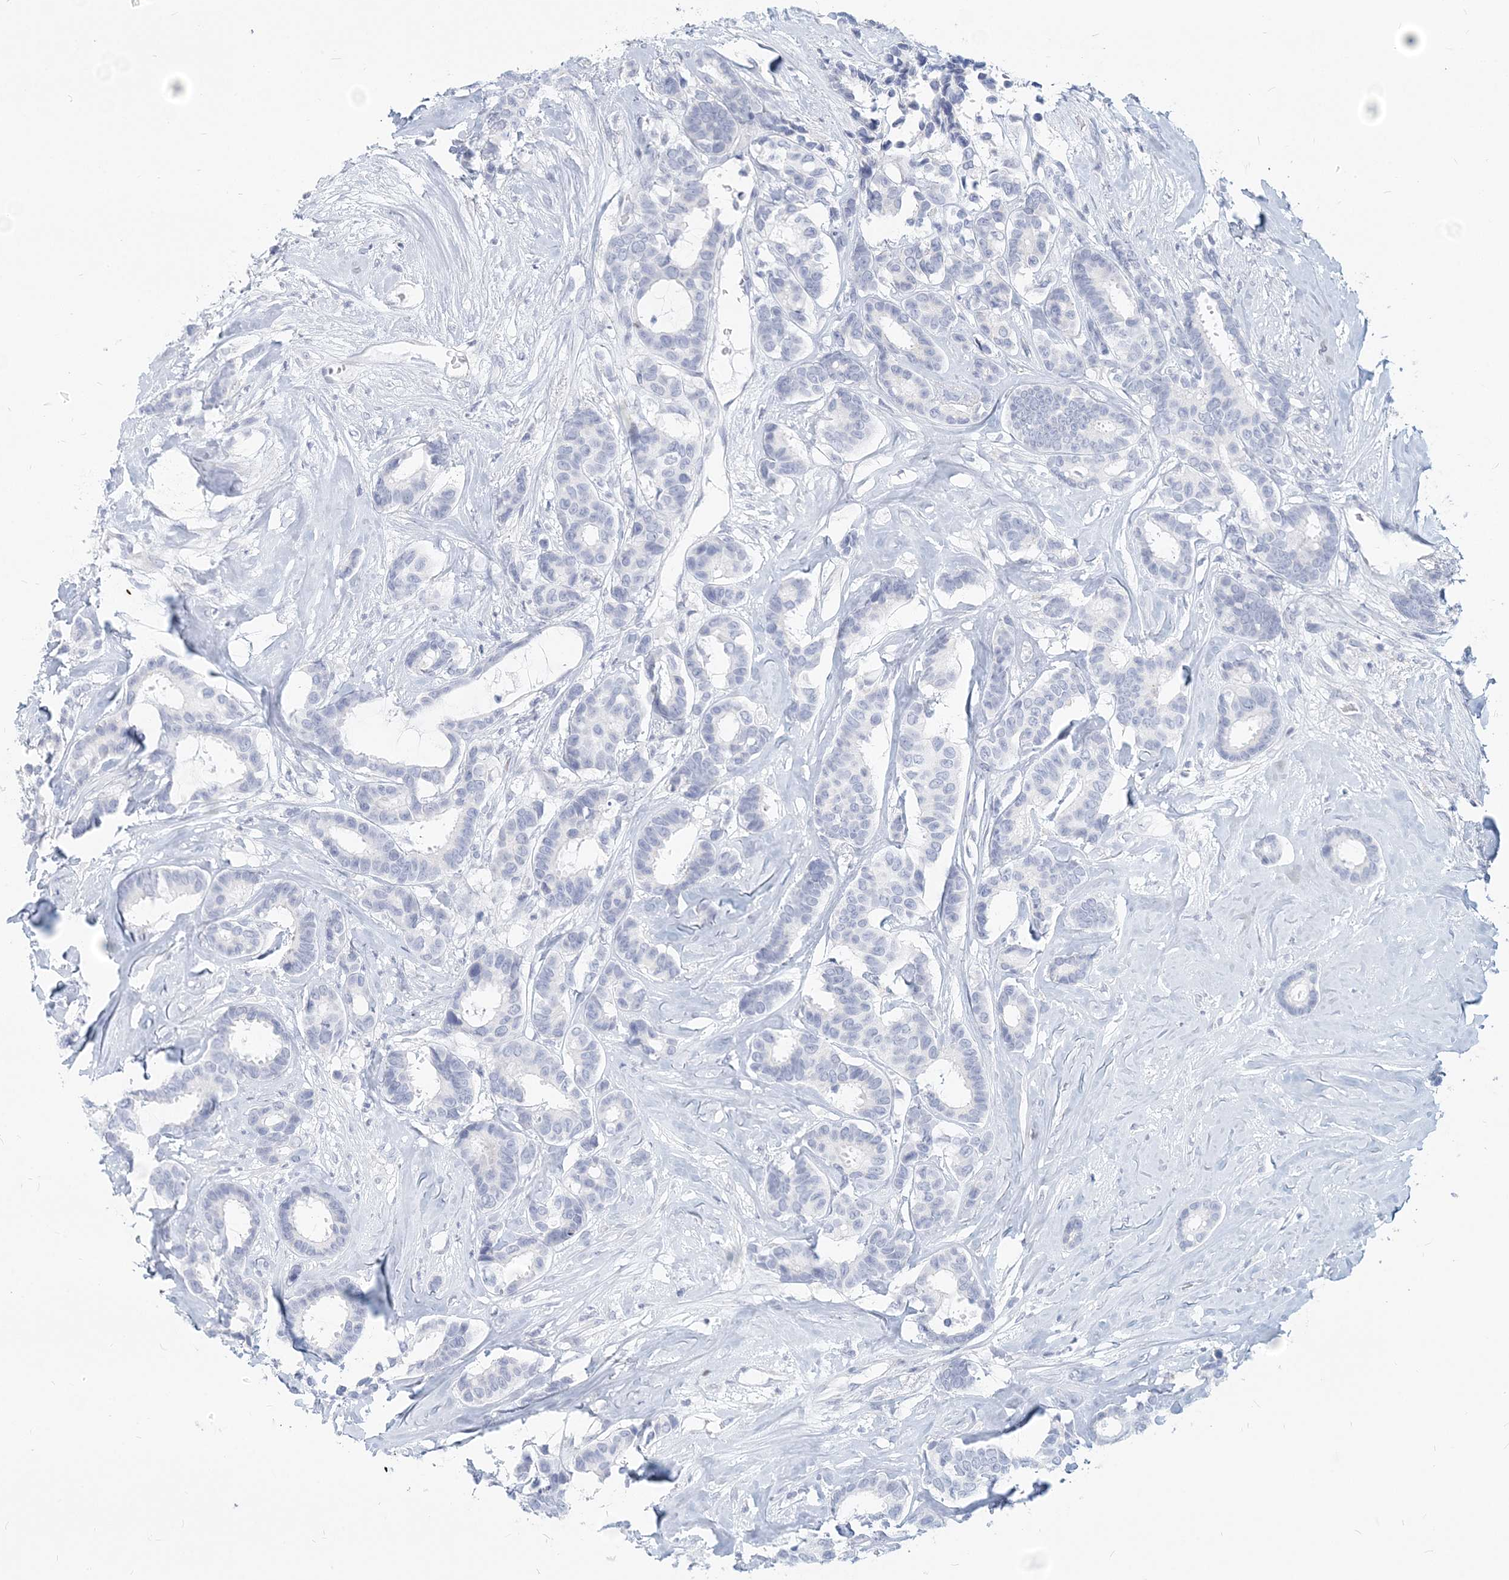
{"staining": {"intensity": "negative", "quantity": "none", "location": "none"}, "tissue": "breast cancer", "cell_type": "Tumor cells", "image_type": "cancer", "snomed": [{"axis": "morphology", "description": "Duct carcinoma"}, {"axis": "topography", "description": "Breast"}], "caption": "This is an IHC image of invasive ductal carcinoma (breast). There is no positivity in tumor cells.", "gene": "CSN1S1", "patient": {"sex": "female", "age": 87}}